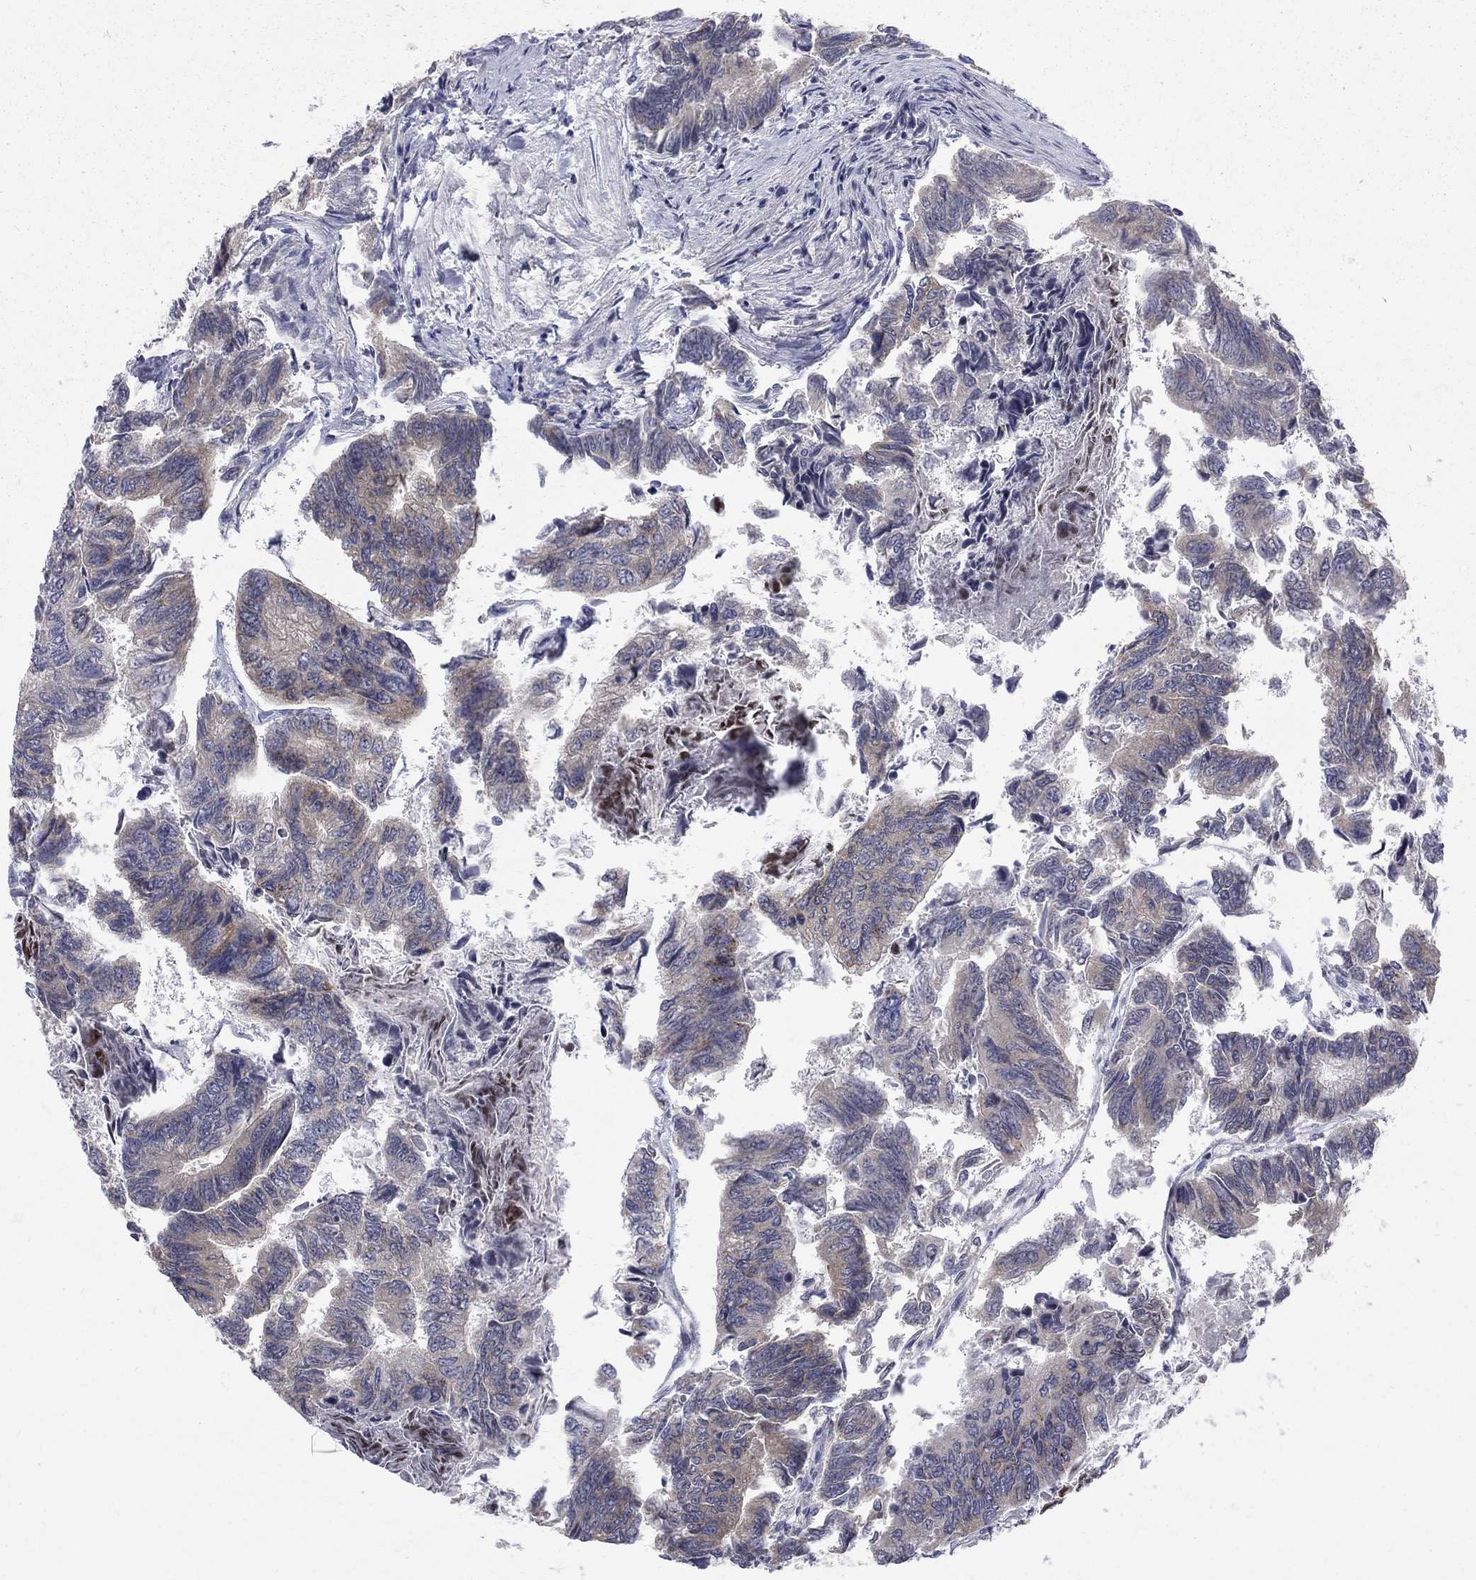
{"staining": {"intensity": "weak", "quantity": "<25%", "location": "cytoplasmic/membranous"}, "tissue": "colorectal cancer", "cell_type": "Tumor cells", "image_type": "cancer", "snomed": [{"axis": "morphology", "description": "Adenocarcinoma, NOS"}, {"axis": "topography", "description": "Colon"}], "caption": "Protein analysis of colorectal adenocarcinoma reveals no significant positivity in tumor cells.", "gene": "SH2B1", "patient": {"sex": "female", "age": 65}}